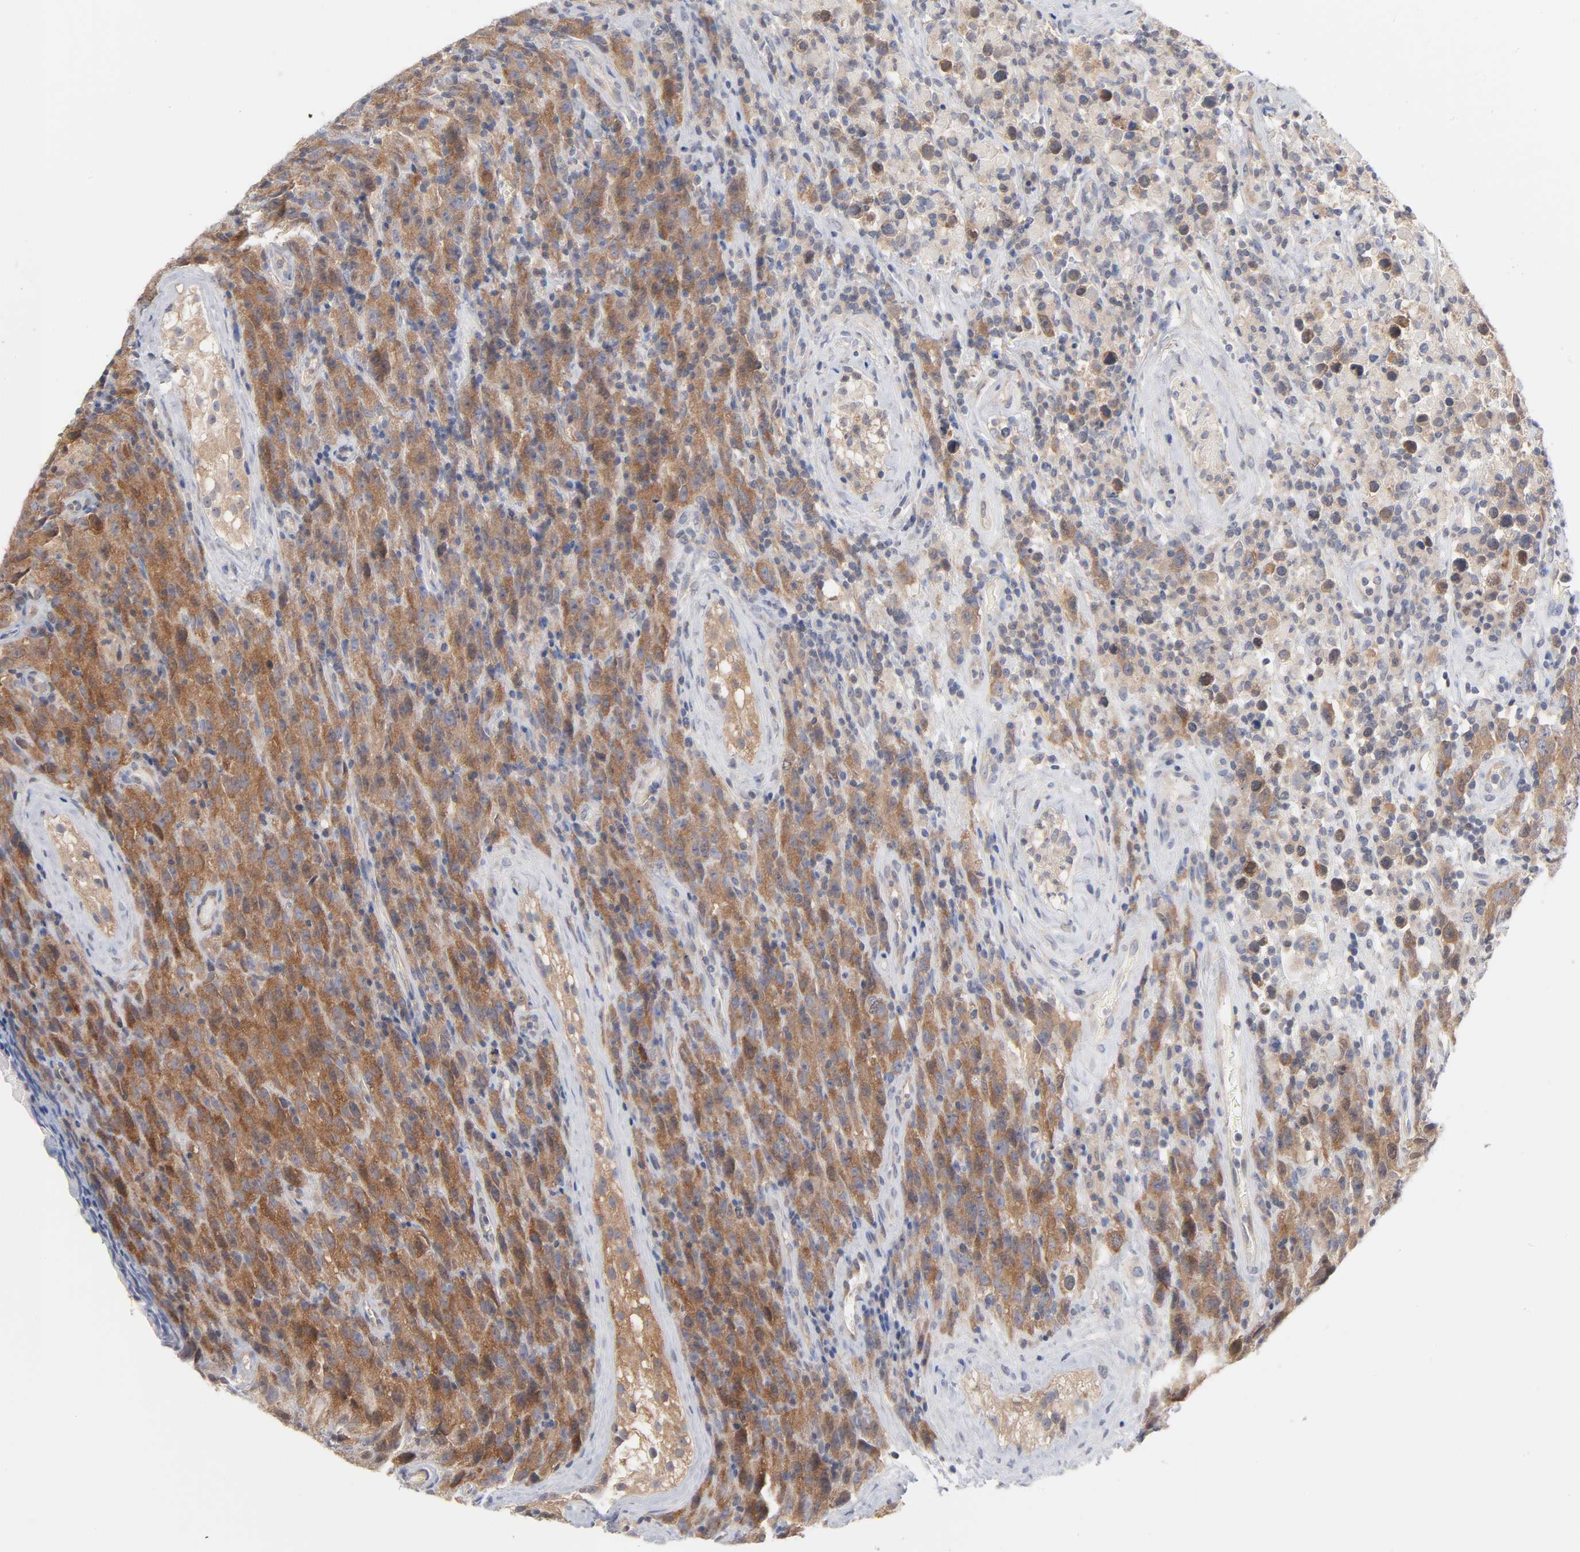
{"staining": {"intensity": "moderate", "quantity": ">75%", "location": "cytoplasmic/membranous"}, "tissue": "testis cancer", "cell_type": "Tumor cells", "image_type": "cancer", "snomed": [{"axis": "morphology", "description": "Seminoma, NOS"}, {"axis": "topography", "description": "Testis"}], "caption": "Testis cancer (seminoma) stained for a protein (brown) exhibits moderate cytoplasmic/membranous positive staining in approximately >75% of tumor cells.", "gene": "UBL4A", "patient": {"sex": "male", "age": 52}}